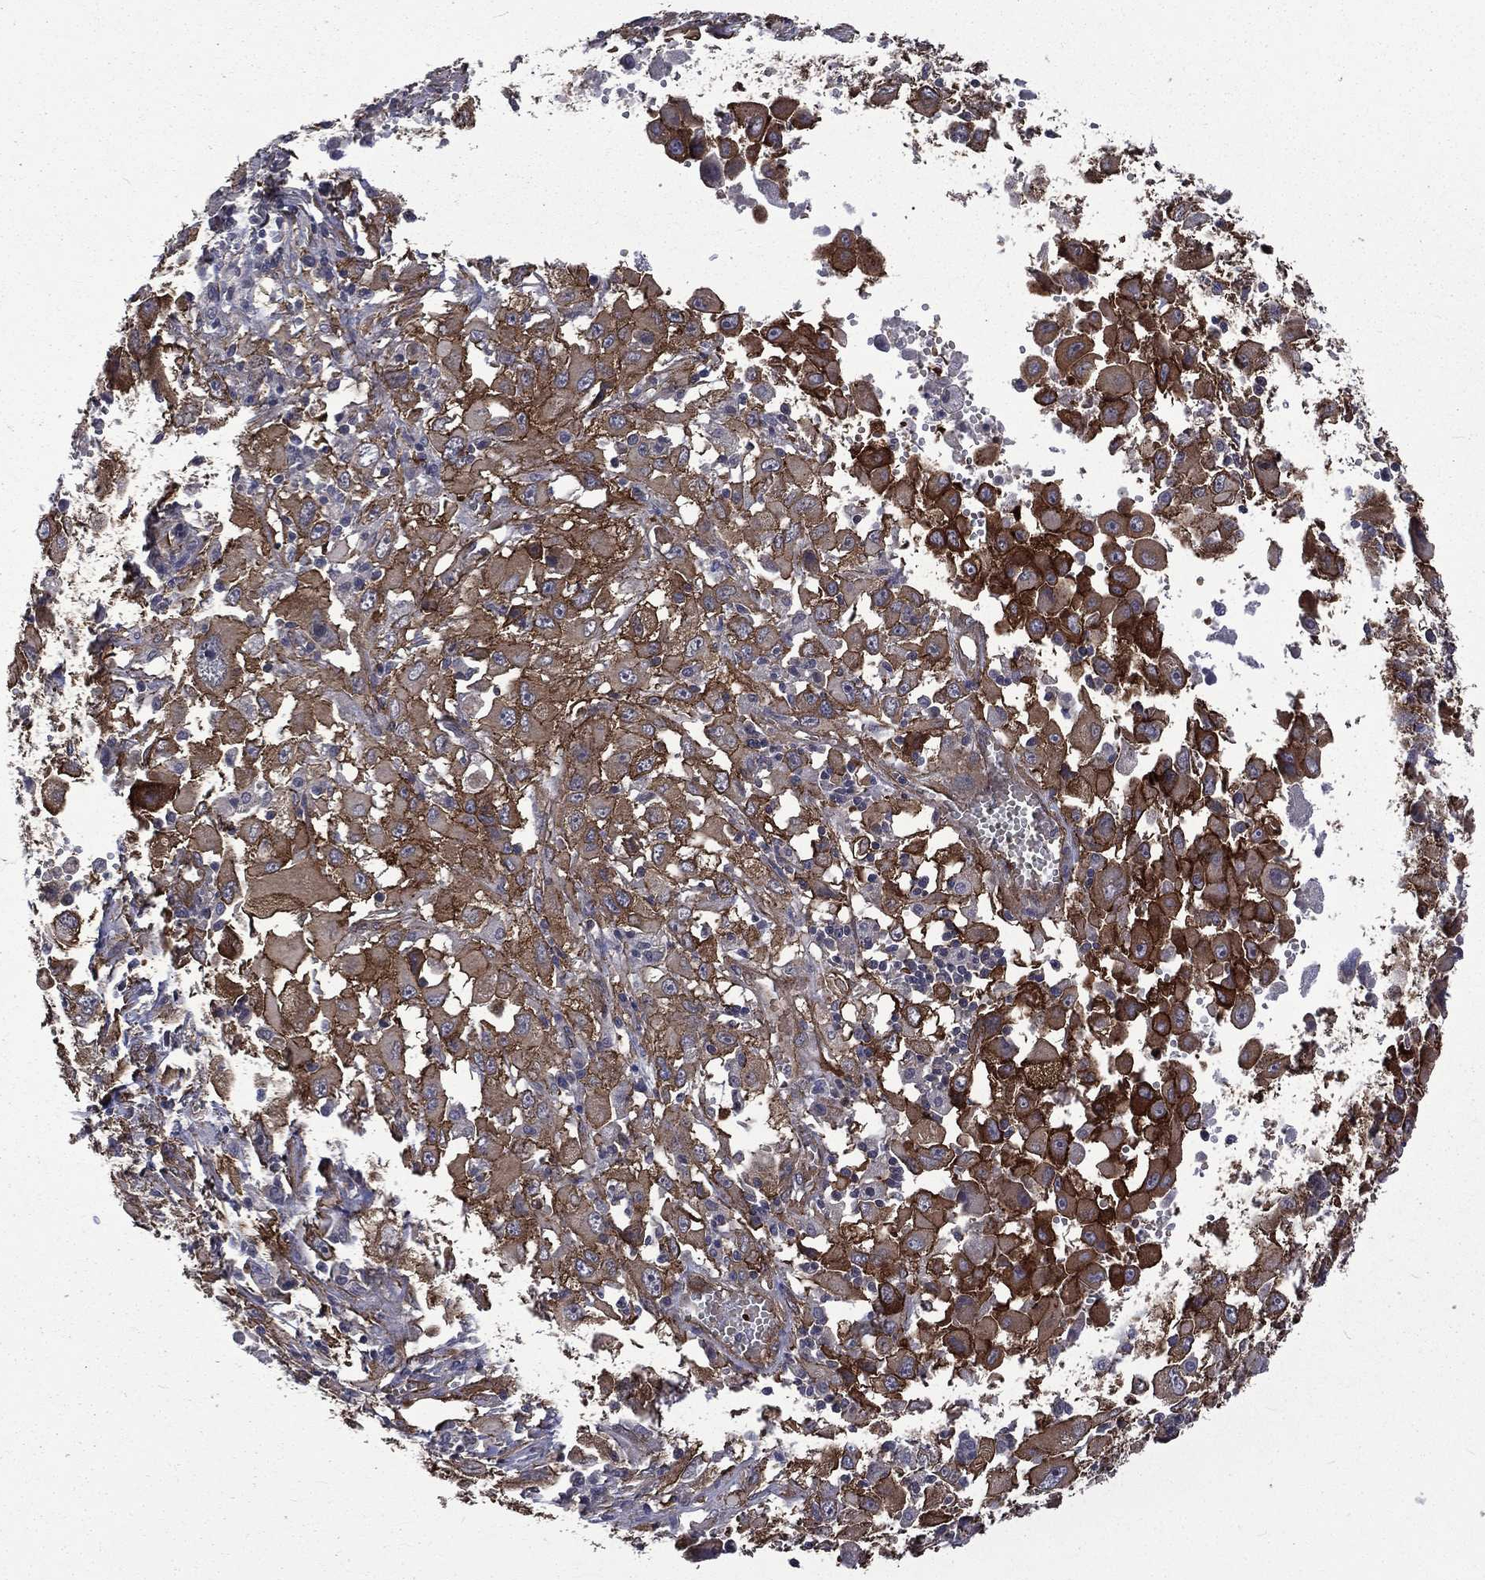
{"staining": {"intensity": "strong", "quantity": "25%-75%", "location": "cytoplasmic/membranous"}, "tissue": "melanoma", "cell_type": "Tumor cells", "image_type": "cancer", "snomed": [{"axis": "morphology", "description": "Malignant melanoma, Metastatic site"}, {"axis": "topography", "description": "Soft tissue"}], "caption": "Immunohistochemical staining of malignant melanoma (metastatic site) reveals high levels of strong cytoplasmic/membranous positivity in about 25%-75% of tumor cells. (DAB = brown stain, brightfield microscopy at high magnification).", "gene": "PPFIBP1", "patient": {"sex": "male", "age": 50}}